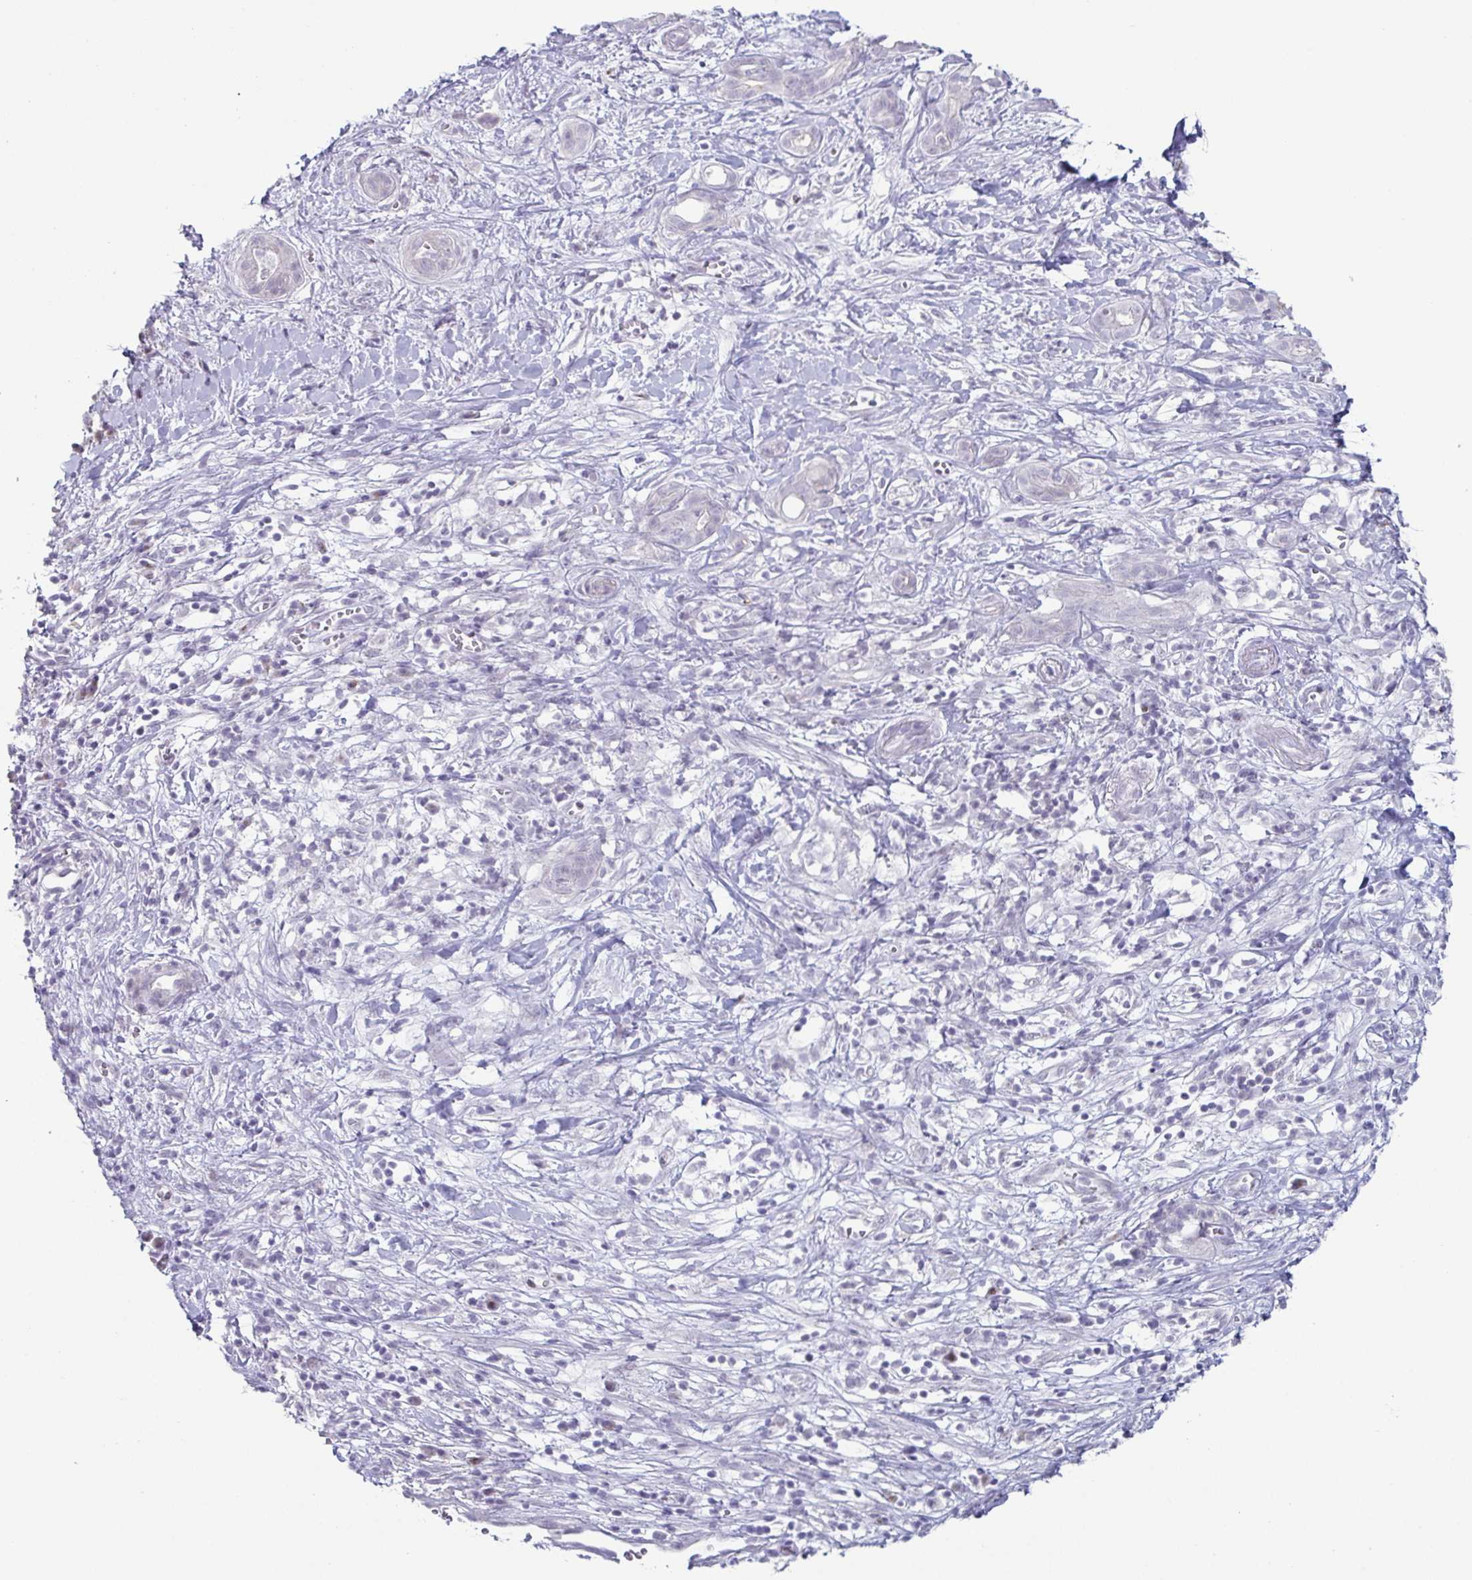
{"staining": {"intensity": "negative", "quantity": "none", "location": "none"}, "tissue": "pancreatic cancer", "cell_type": "Tumor cells", "image_type": "cancer", "snomed": [{"axis": "morphology", "description": "Adenocarcinoma, NOS"}, {"axis": "topography", "description": "Pancreas"}], "caption": "Immunohistochemical staining of human pancreatic cancer (adenocarcinoma) reveals no significant staining in tumor cells. (Stains: DAB (3,3'-diaminobenzidine) immunohistochemistry (IHC) with hematoxylin counter stain, Microscopy: brightfield microscopy at high magnification).", "gene": "VSIG10L", "patient": {"sex": "male", "age": 61}}